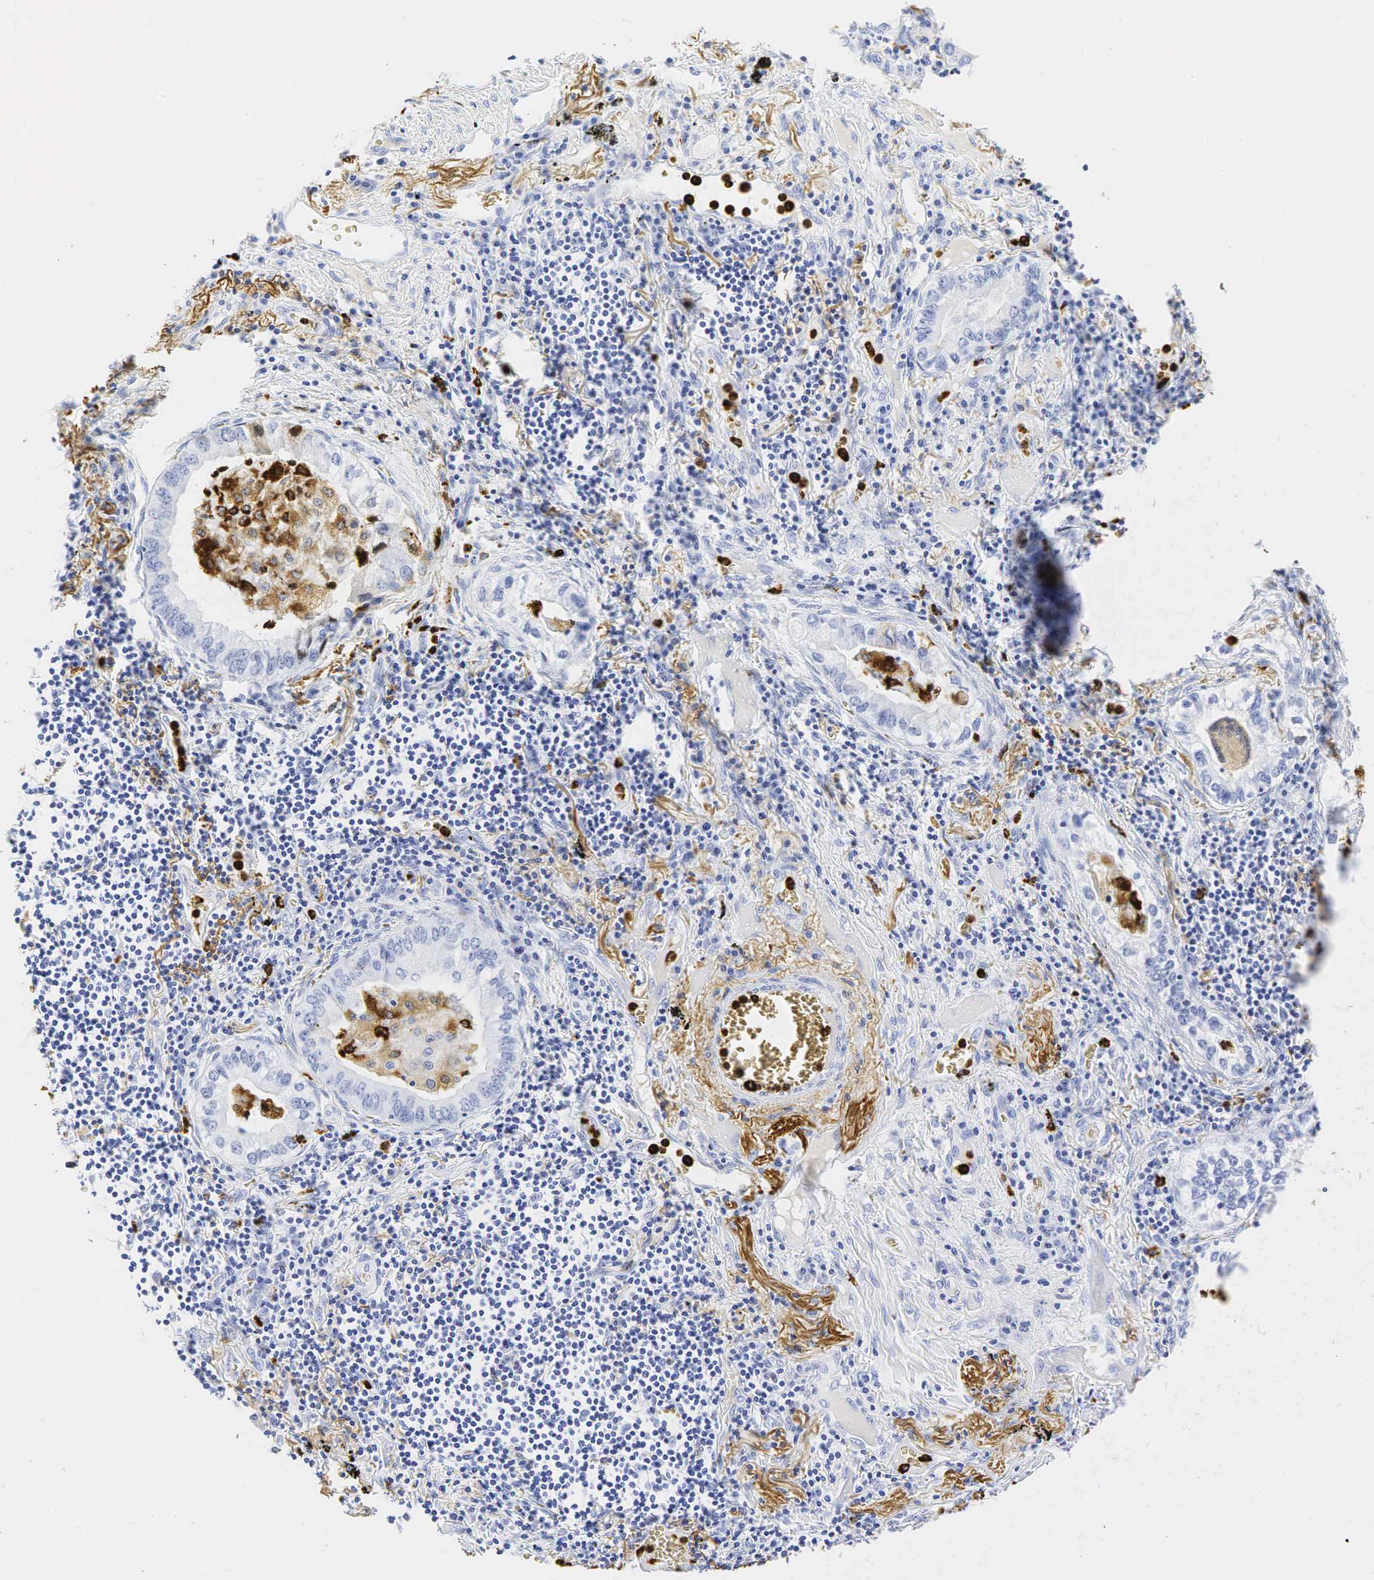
{"staining": {"intensity": "weak", "quantity": "<25%", "location": "cytoplasmic/membranous"}, "tissue": "lung cancer", "cell_type": "Tumor cells", "image_type": "cancer", "snomed": [{"axis": "morphology", "description": "Adenocarcinoma, NOS"}, {"axis": "topography", "description": "Lung"}], "caption": "Protein analysis of lung cancer displays no significant expression in tumor cells. (DAB (3,3'-diaminobenzidine) immunohistochemistry (IHC), high magnification).", "gene": "LYZ", "patient": {"sex": "female", "age": 50}}